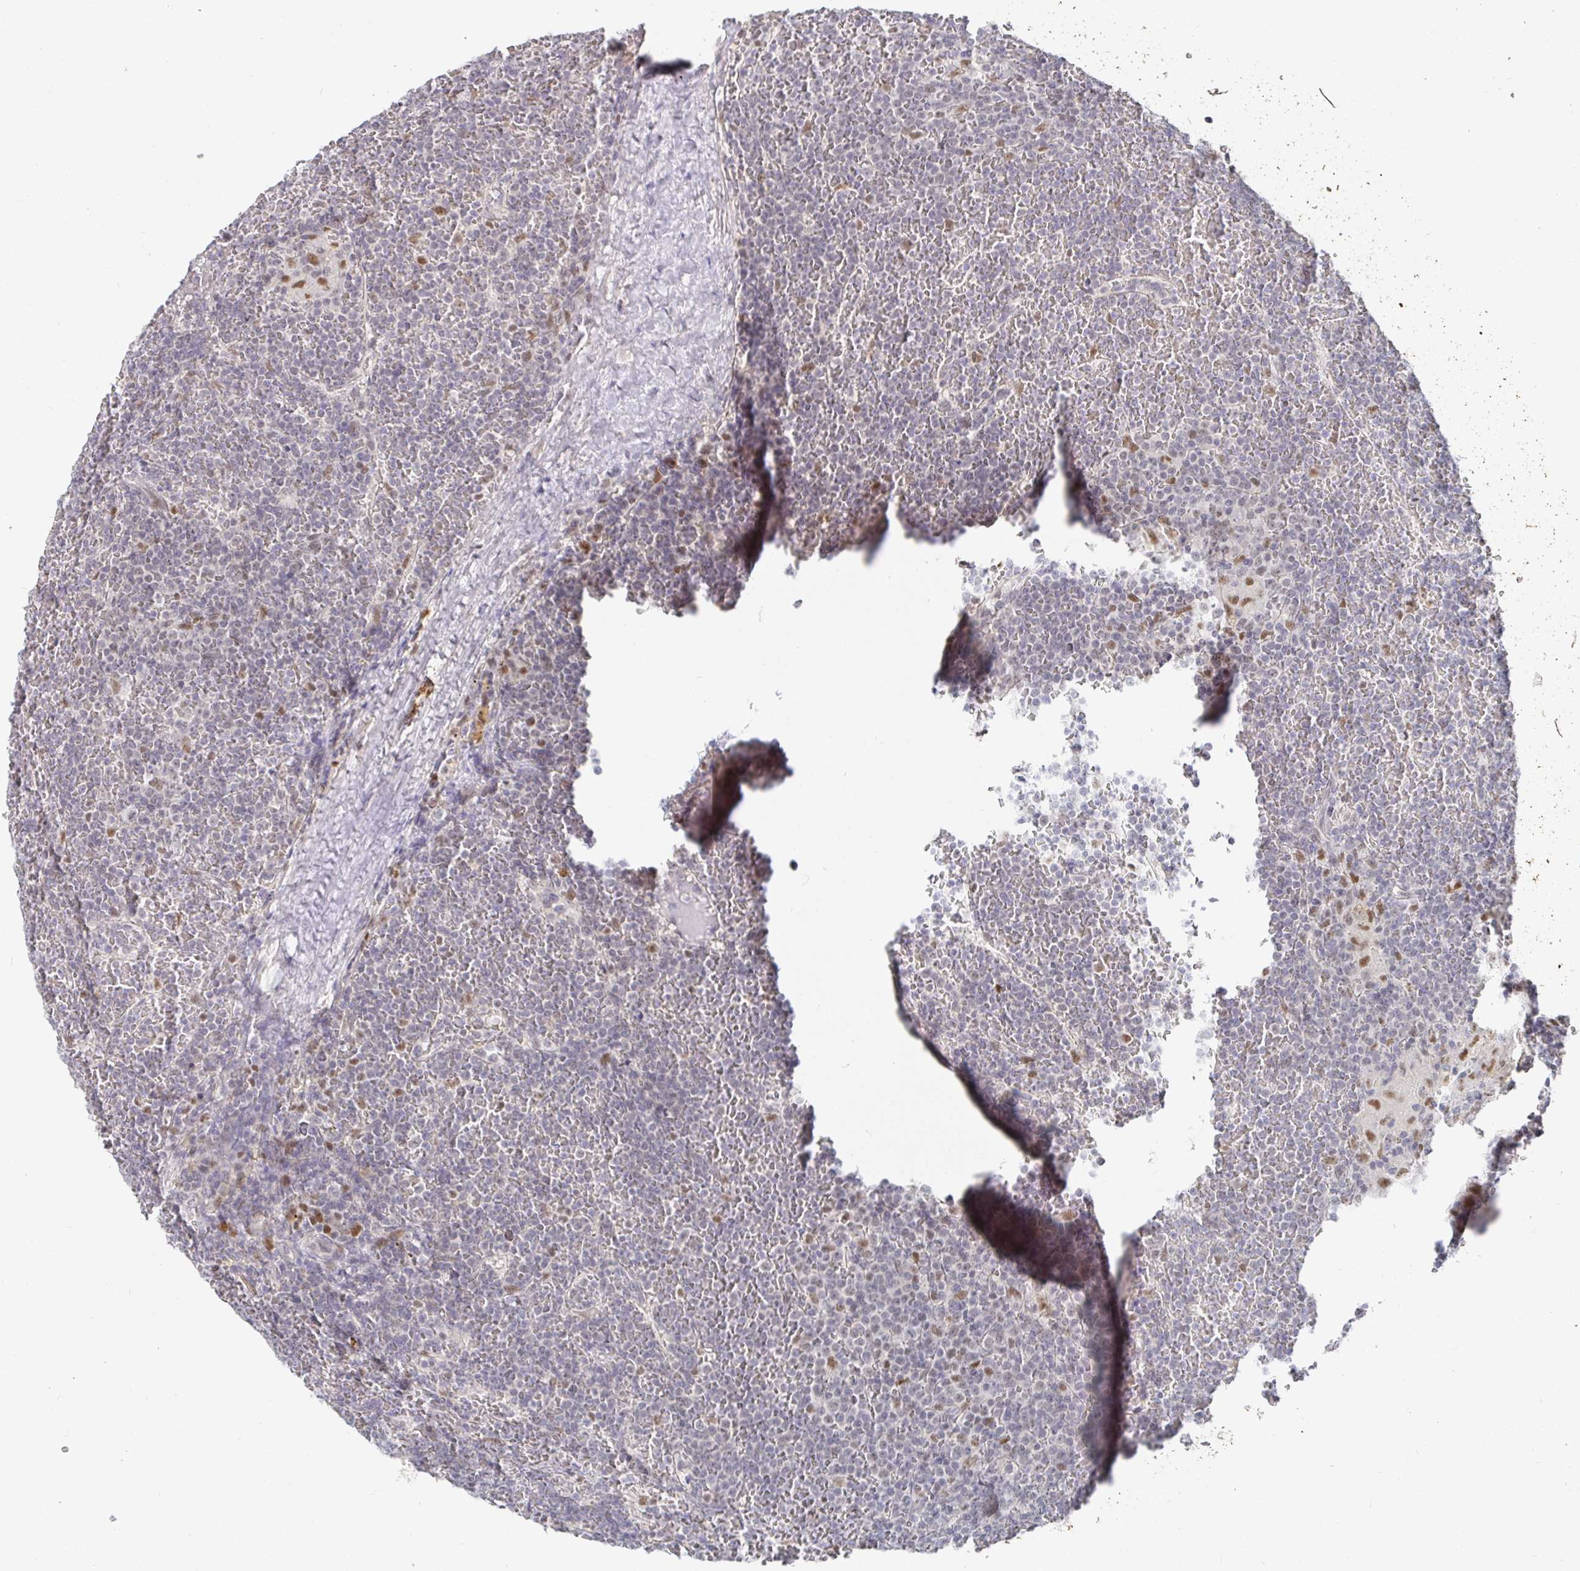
{"staining": {"intensity": "negative", "quantity": "none", "location": "none"}, "tissue": "lymphoma", "cell_type": "Tumor cells", "image_type": "cancer", "snomed": [{"axis": "morphology", "description": "Malignant lymphoma, non-Hodgkin's type, Low grade"}, {"axis": "topography", "description": "Spleen"}], "caption": "This histopathology image is of lymphoma stained with immunohistochemistry to label a protein in brown with the nuclei are counter-stained blue. There is no expression in tumor cells.", "gene": "RCOR1", "patient": {"sex": "female", "age": 19}}